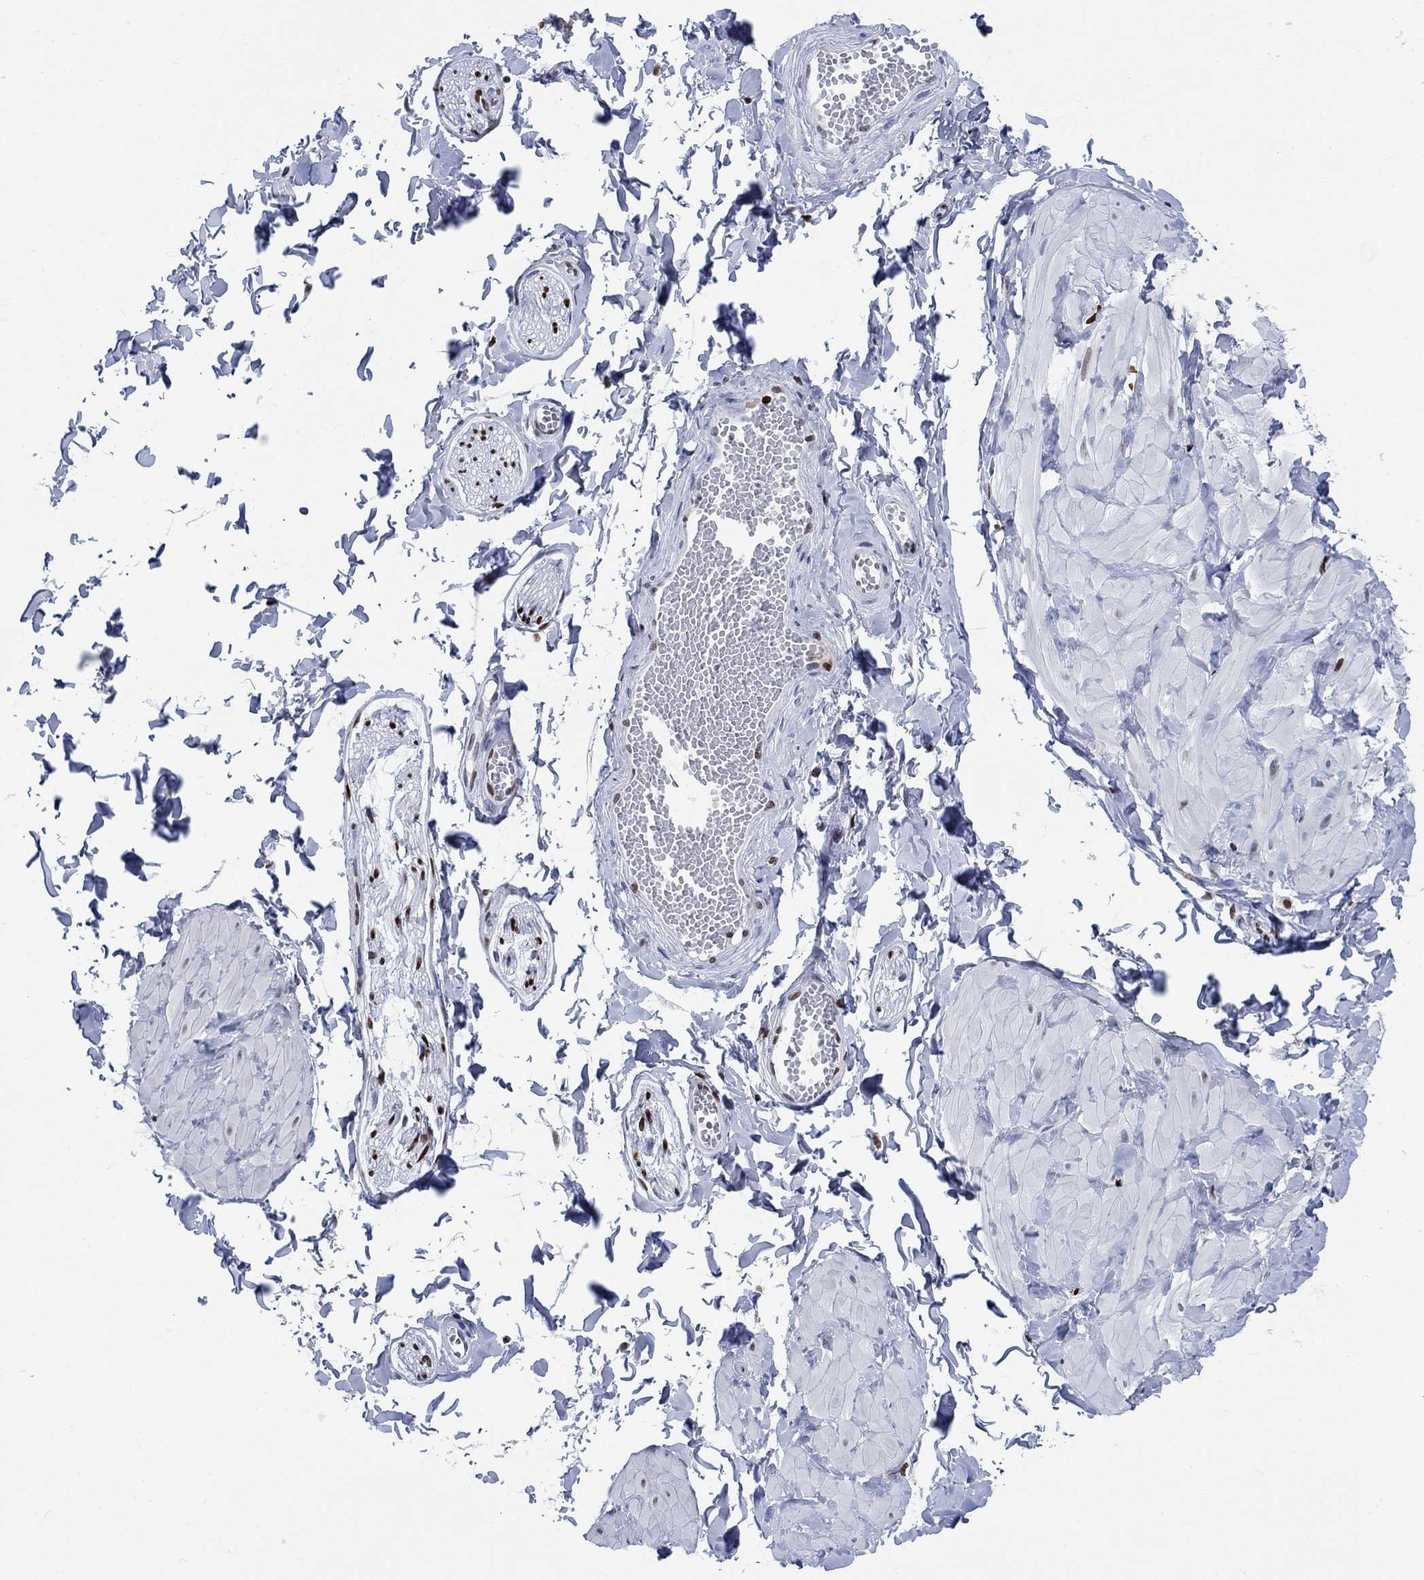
{"staining": {"intensity": "negative", "quantity": "none", "location": "none"}, "tissue": "adipose tissue", "cell_type": "Adipocytes", "image_type": "normal", "snomed": [{"axis": "morphology", "description": "Normal tissue, NOS"}, {"axis": "topography", "description": "Smooth muscle"}, {"axis": "topography", "description": "Peripheral nerve tissue"}], "caption": "This is a micrograph of IHC staining of unremarkable adipose tissue, which shows no staining in adipocytes.", "gene": "HMGA1", "patient": {"sex": "male", "age": 22}}